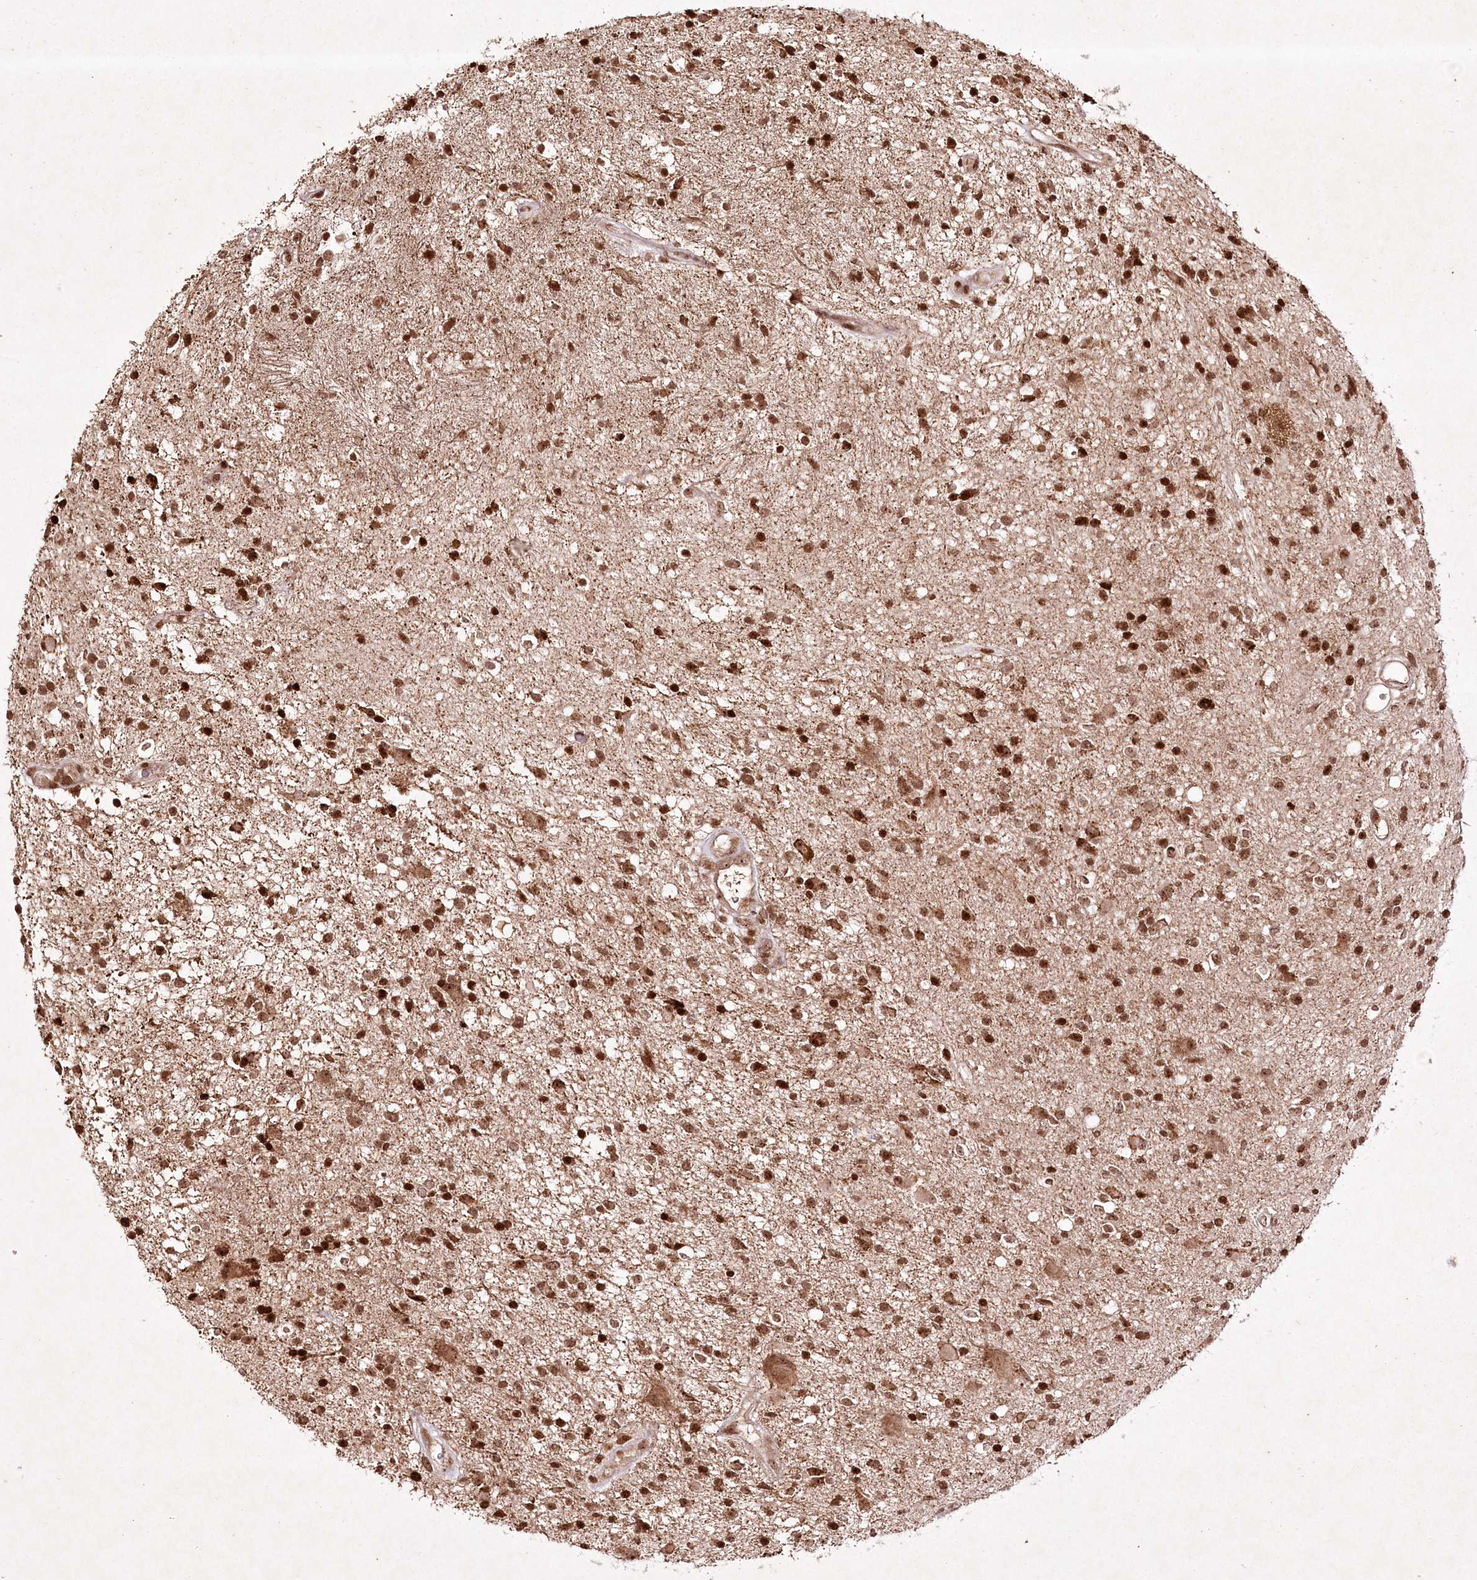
{"staining": {"intensity": "strong", "quantity": ">75%", "location": "cytoplasmic/membranous,nuclear"}, "tissue": "glioma", "cell_type": "Tumor cells", "image_type": "cancer", "snomed": [{"axis": "morphology", "description": "Glioma, malignant, High grade"}, {"axis": "topography", "description": "Brain"}], "caption": "This micrograph reveals immunohistochemistry (IHC) staining of human malignant high-grade glioma, with high strong cytoplasmic/membranous and nuclear staining in approximately >75% of tumor cells.", "gene": "CARM1", "patient": {"sex": "male", "age": 33}}